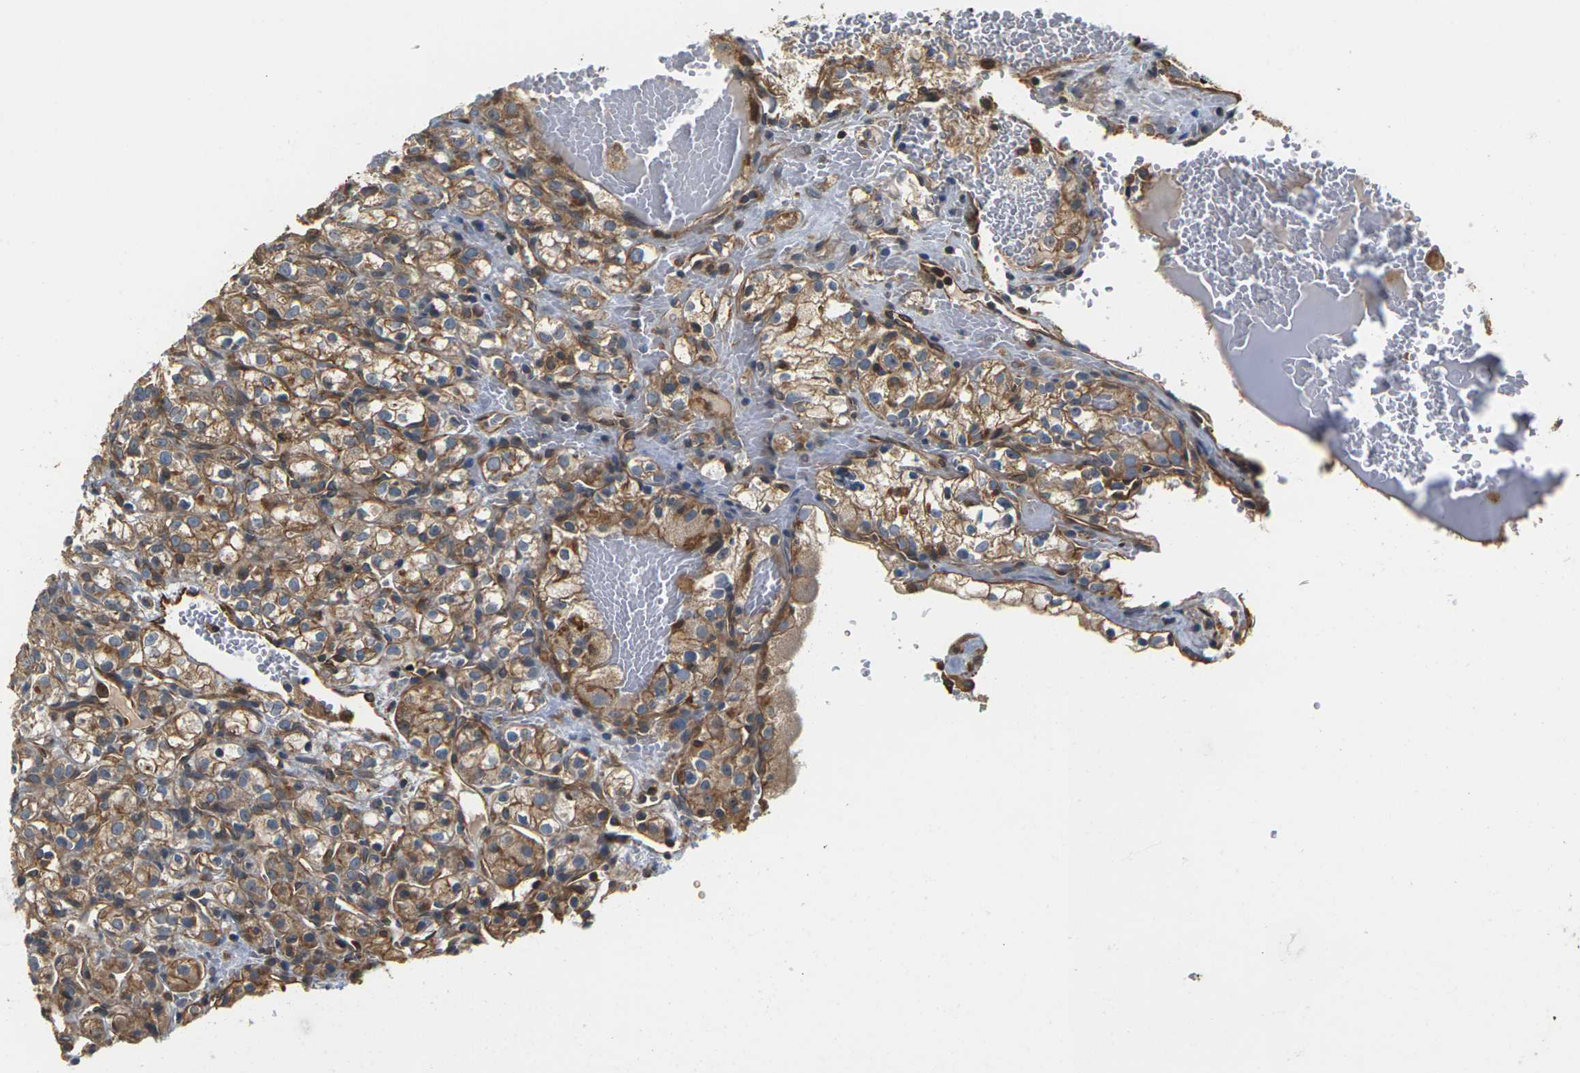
{"staining": {"intensity": "moderate", "quantity": ">75%", "location": "cytoplasmic/membranous"}, "tissue": "renal cancer", "cell_type": "Tumor cells", "image_type": "cancer", "snomed": [{"axis": "morphology", "description": "Normal tissue, NOS"}, {"axis": "morphology", "description": "Adenocarcinoma, NOS"}, {"axis": "topography", "description": "Kidney"}], "caption": "Protein analysis of renal cancer tissue displays moderate cytoplasmic/membranous positivity in approximately >75% of tumor cells. Nuclei are stained in blue.", "gene": "PCDHB4", "patient": {"sex": "male", "age": 61}}